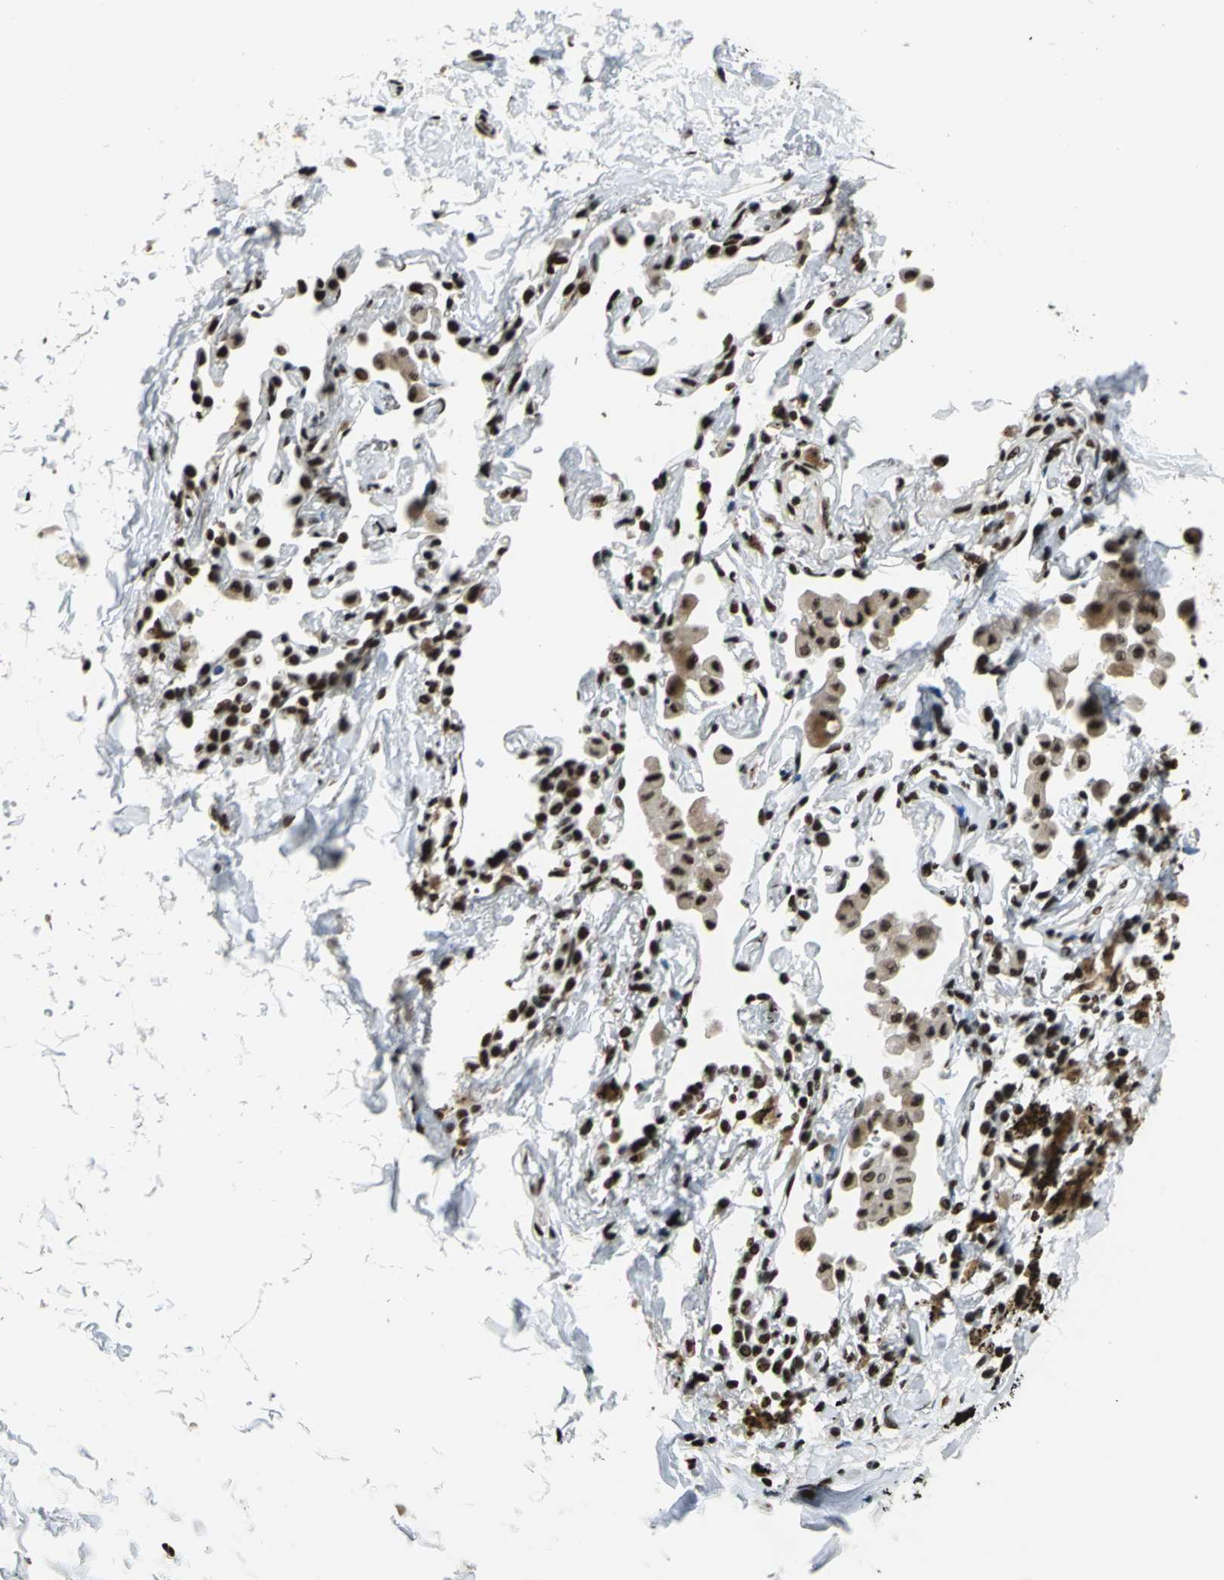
{"staining": {"intensity": "strong", "quantity": ">75%", "location": "nuclear"}, "tissue": "adipose tissue", "cell_type": "Adipocytes", "image_type": "normal", "snomed": [{"axis": "morphology", "description": "Normal tissue, NOS"}, {"axis": "topography", "description": "Cartilage tissue"}, {"axis": "topography", "description": "Bronchus"}], "caption": "High-power microscopy captured an IHC image of benign adipose tissue, revealing strong nuclear staining in approximately >75% of adipocytes.", "gene": "UBTF", "patient": {"sex": "female", "age": 73}}